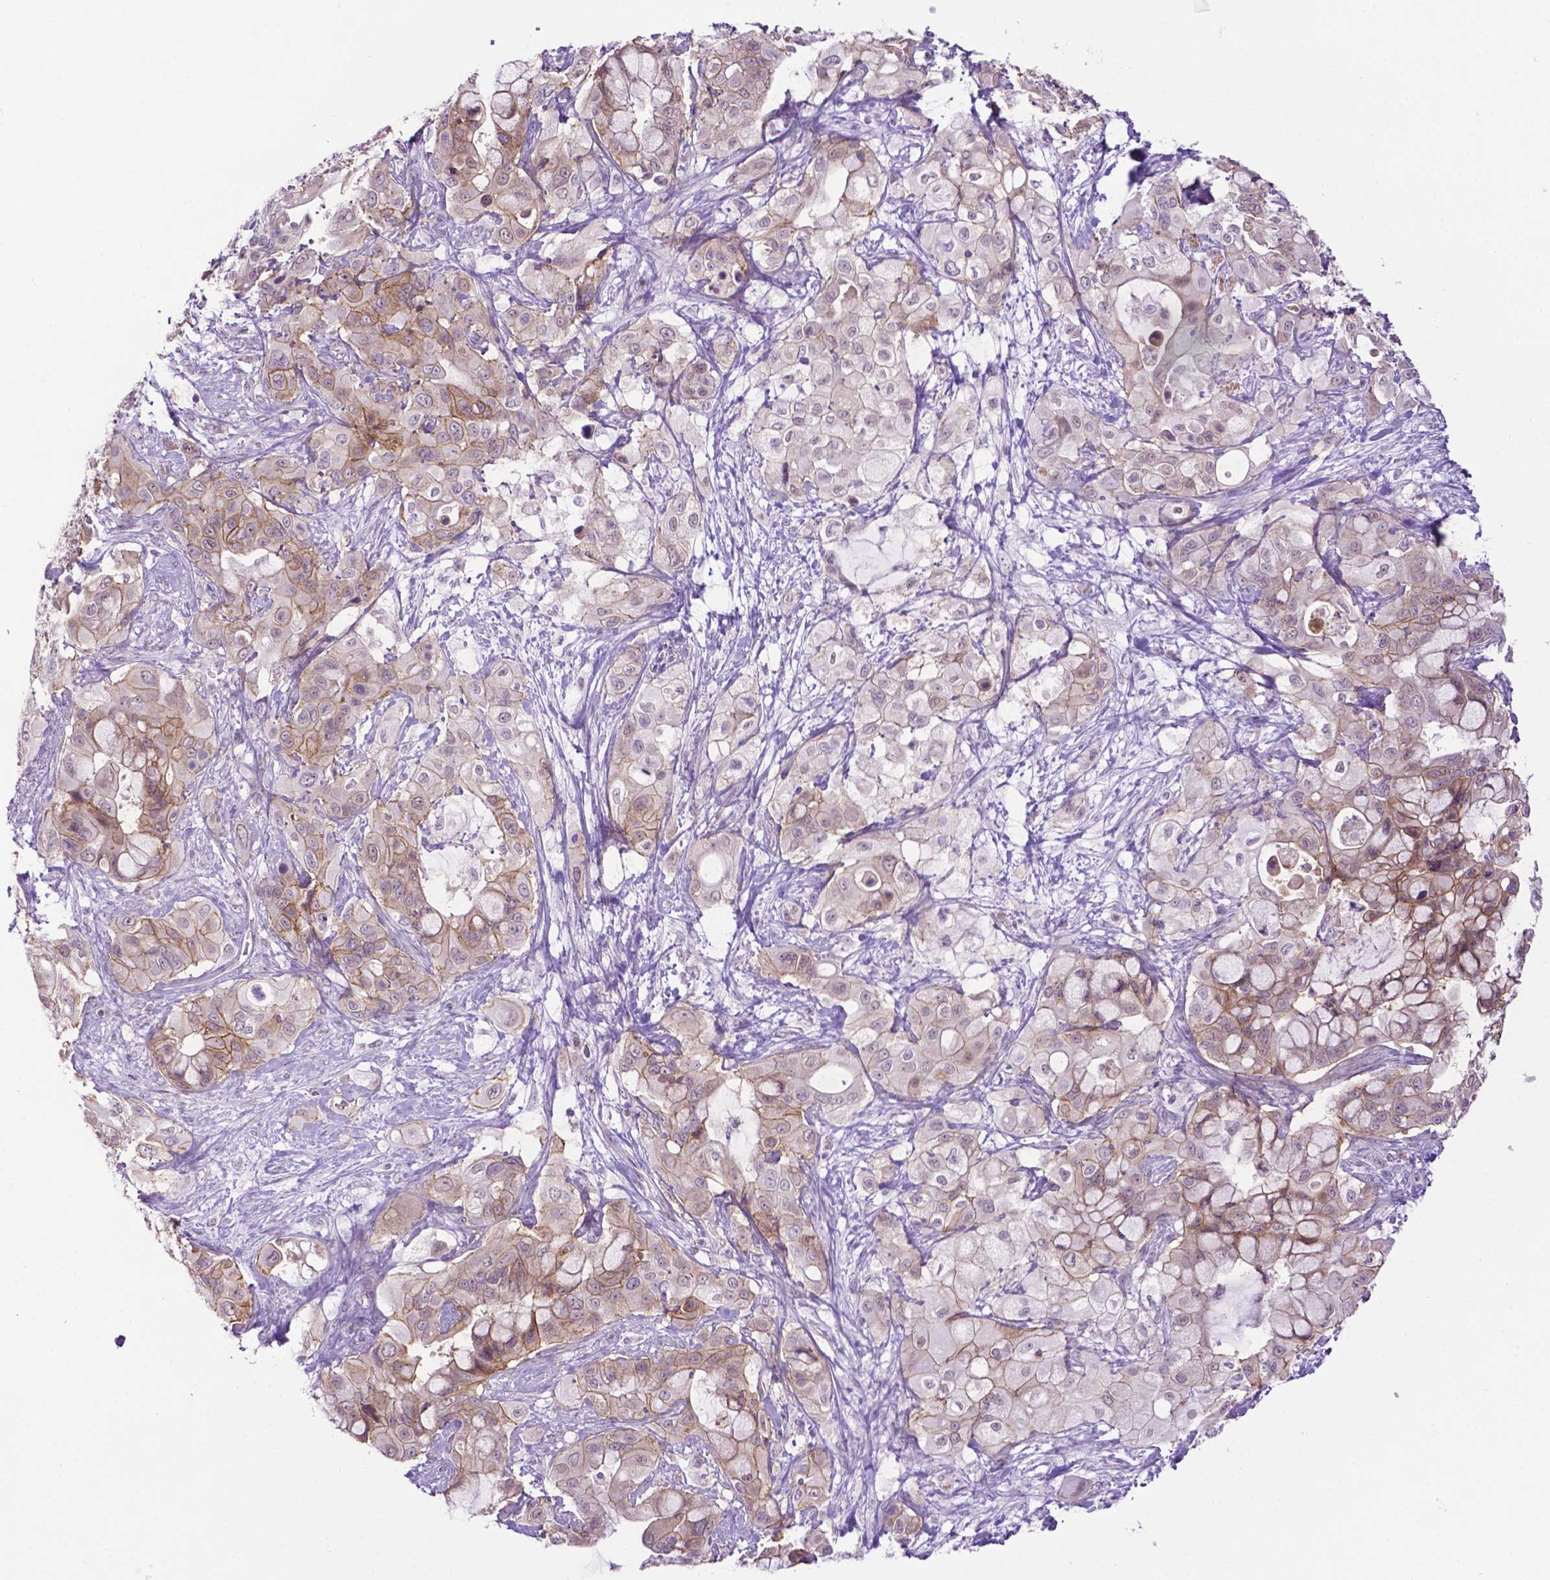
{"staining": {"intensity": "weak", "quantity": "25%-75%", "location": "cytoplasmic/membranous"}, "tissue": "pancreatic cancer", "cell_type": "Tumor cells", "image_type": "cancer", "snomed": [{"axis": "morphology", "description": "Adenocarcinoma, NOS"}, {"axis": "topography", "description": "Pancreas"}], "caption": "Protein expression analysis of human pancreatic cancer (adenocarcinoma) reveals weak cytoplasmic/membranous positivity in about 25%-75% of tumor cells.", "gene": "TACSTD2", "patient": {"sex": "male", "age": 71}}